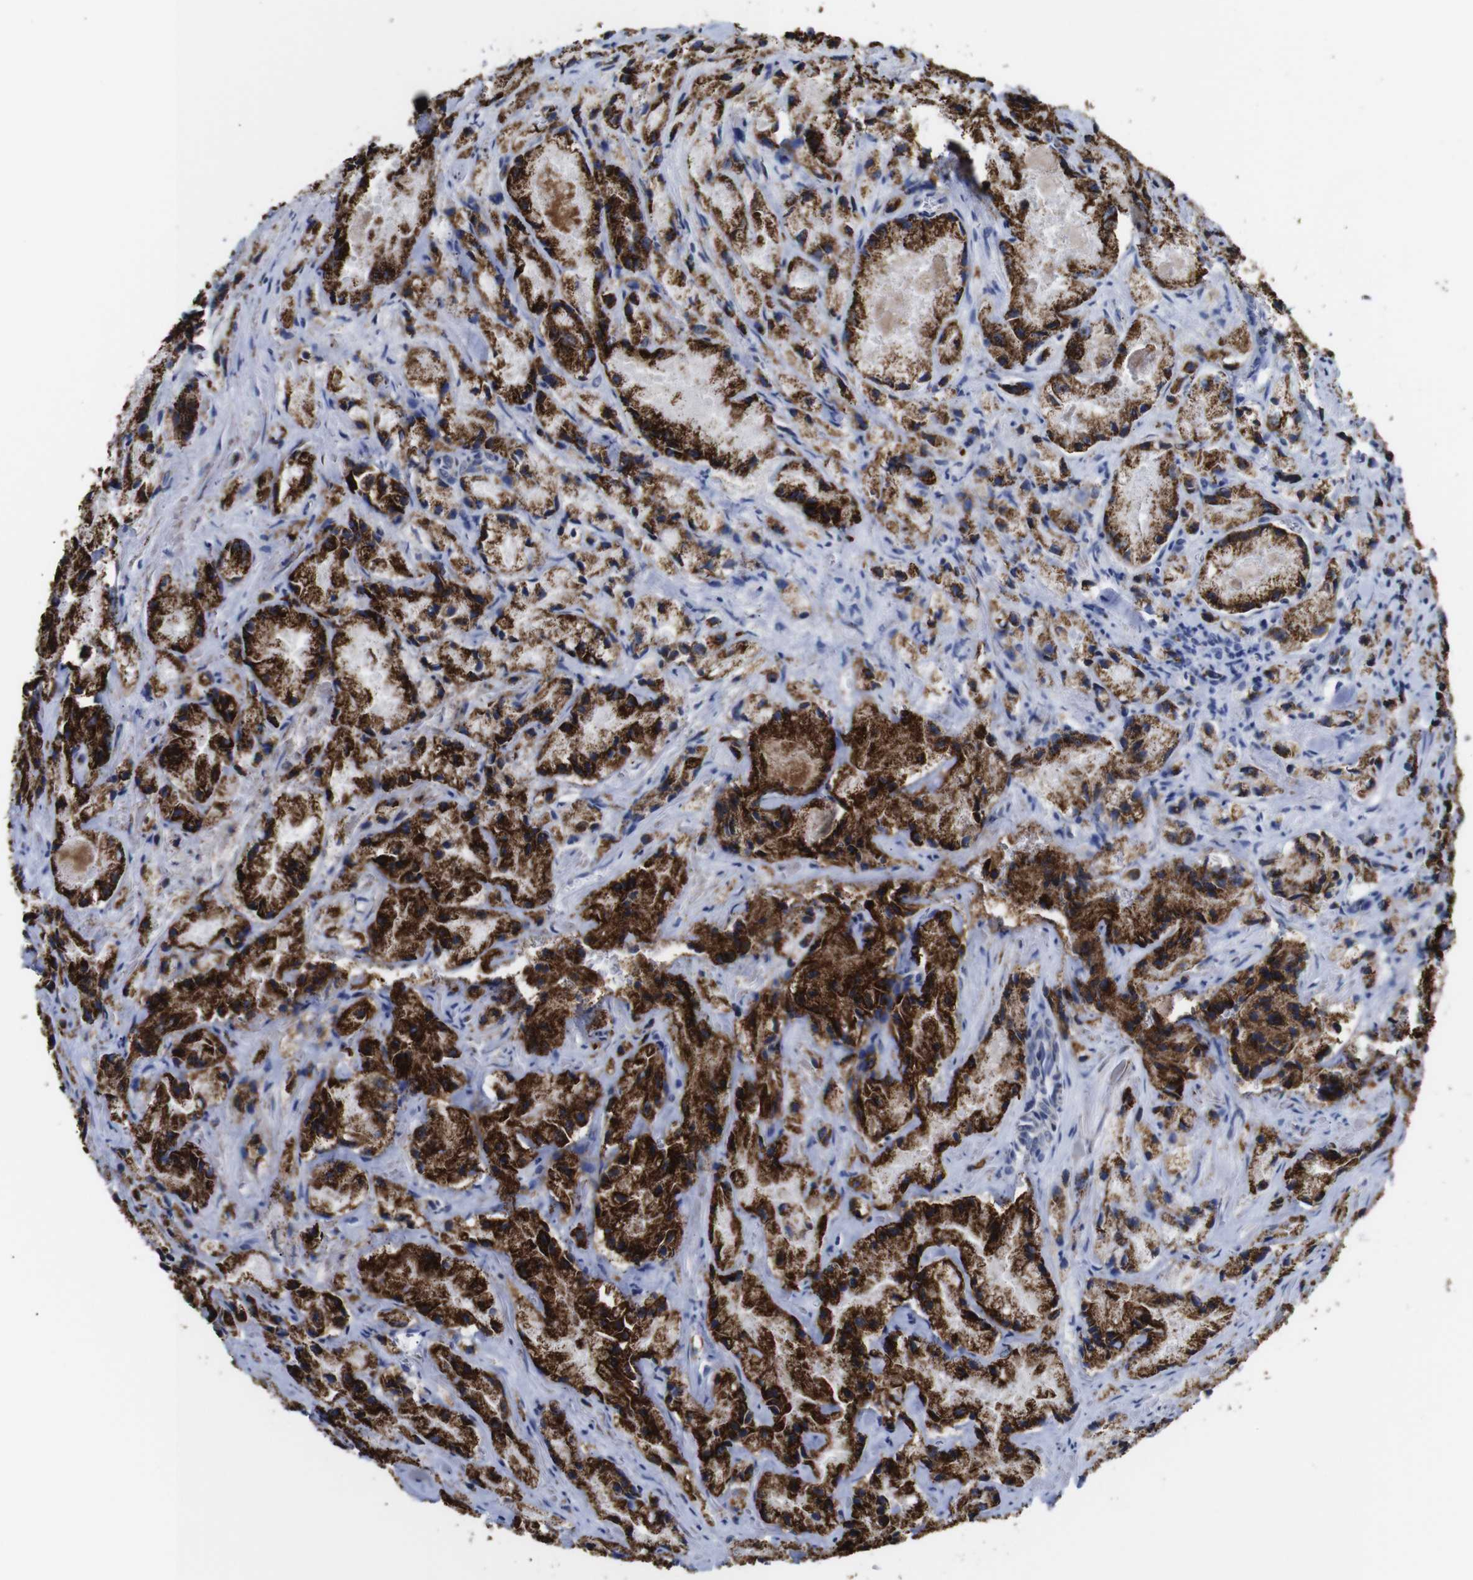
{"staining": {"intensity": "strong", "quantity": "25%-75%", "location": "cytoplasmic/membranous"}, "tissue": "prostate cancer", "cell_type": "Tumor cells", "image_type": "cancer", "snomed": [{"axis": "morphology", "description": "Adenocarcinoma, Low grade"}, {"axis": "topography", "description": "Prostate"}], "caption": "An image of human prostate cancer (adenocarcinoma (low-grade)) stained for a protein shows strong cytoplasmic/membranous brown staining in tumor cells. (Brightfield microscopy of DAB IHC at high magnification).", "gene": "MAOA", "patient": {"sex": "male", "age": 64}}